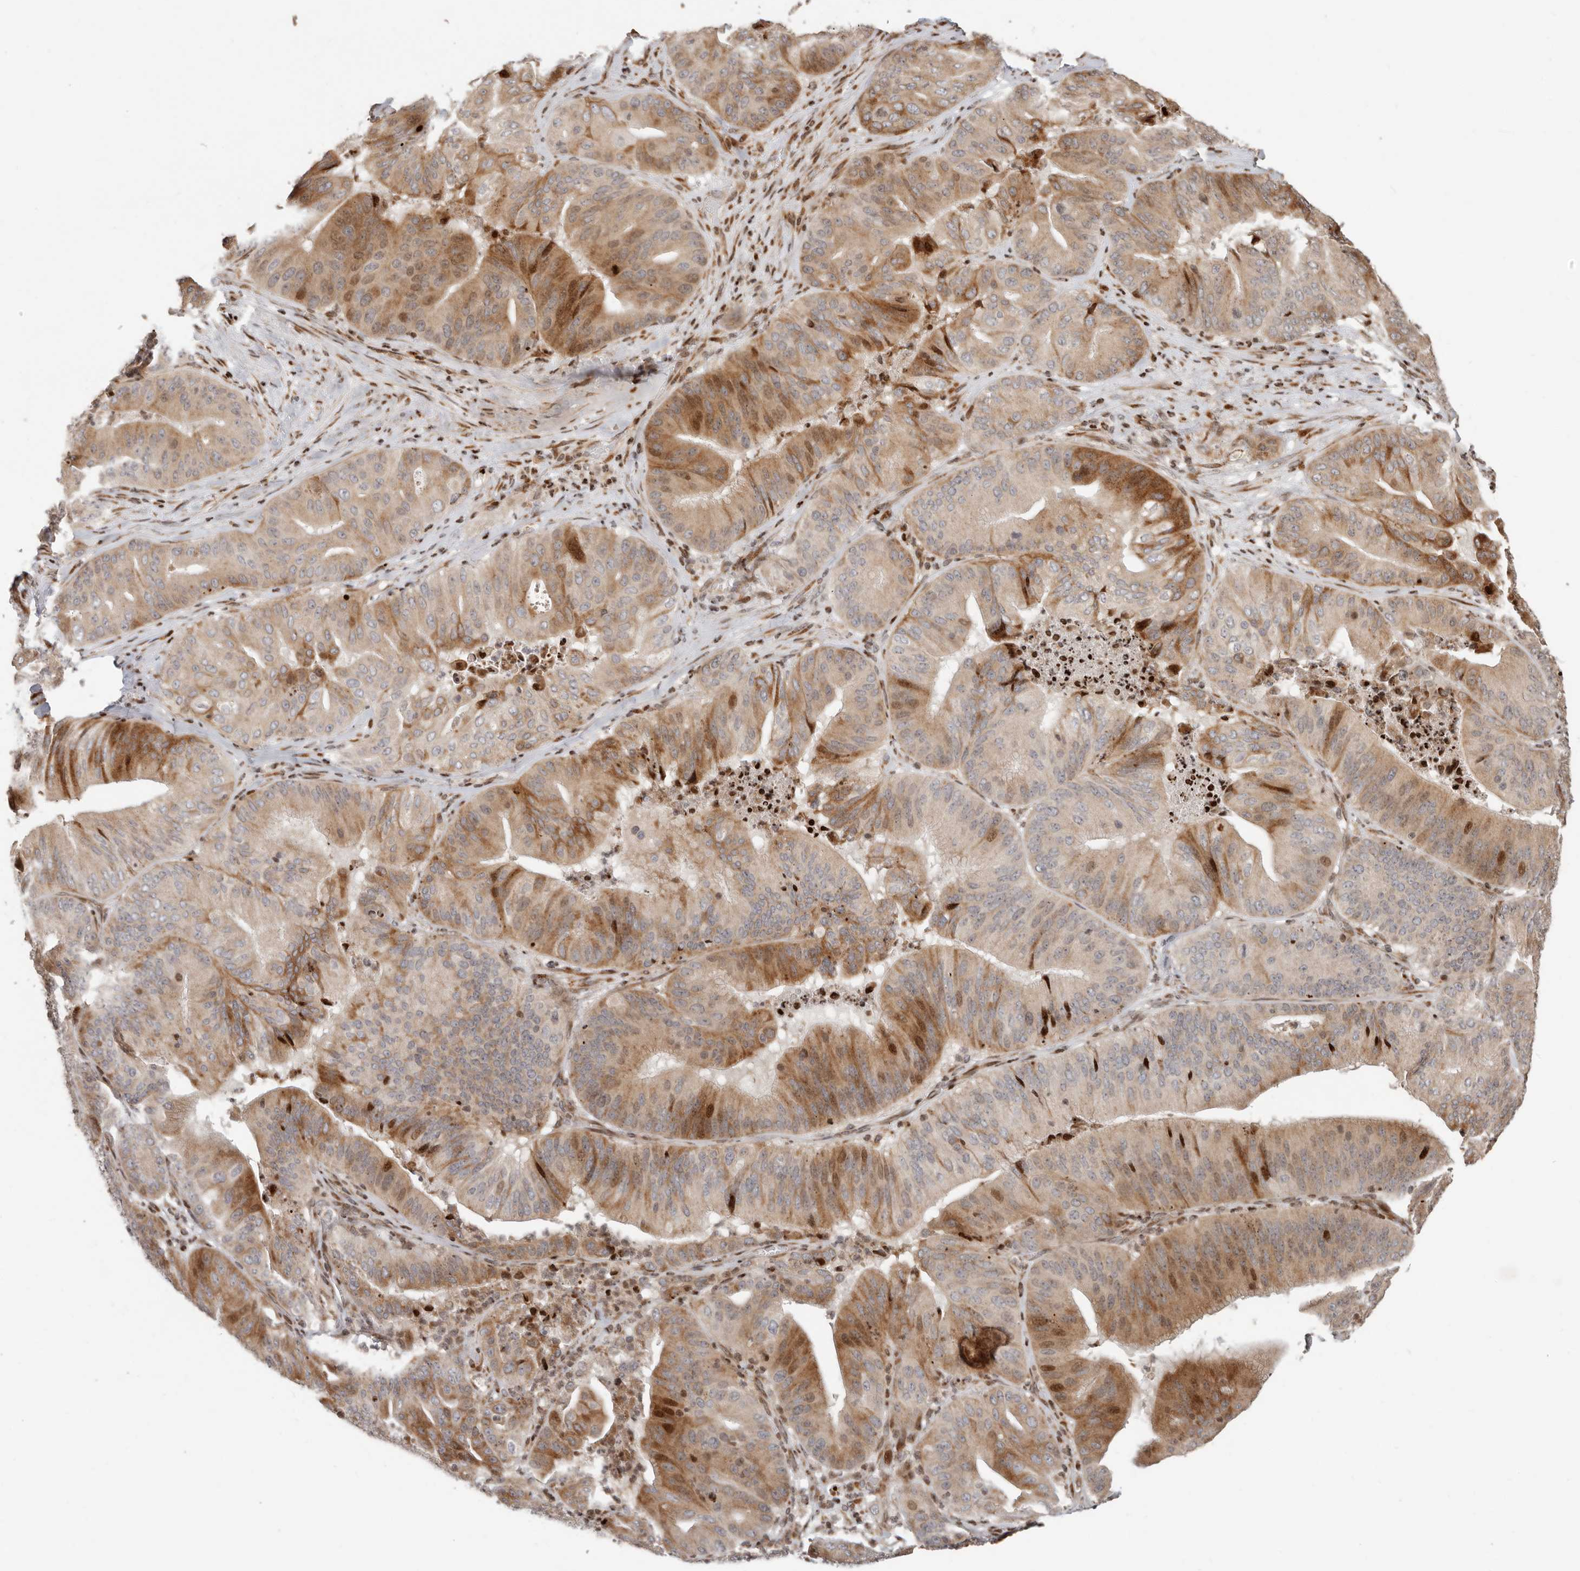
{"staining": {"intensity": "strong", "quantity": "<25%", "location": "cytoplasmic/membranous,nuclear"}, "tissue": "pancreatic cancer", "cell_type": "Tumor cells", "image_type": "cancer", "snomed": [{"axis": "morphology", "description": "Adenocarcinoma, NOS"}, {"axis": "topography", "description": "Pancreas"}], "caption": "Pancreatic adenocarcinoma was stained to show a protein in brown. There is medium levels of strong cytoplasmic/membranous and nuclear expression in about <25% of tumor cells.", "gene": "TRIM4", "patient": {"sex": "female", "age": 77}}